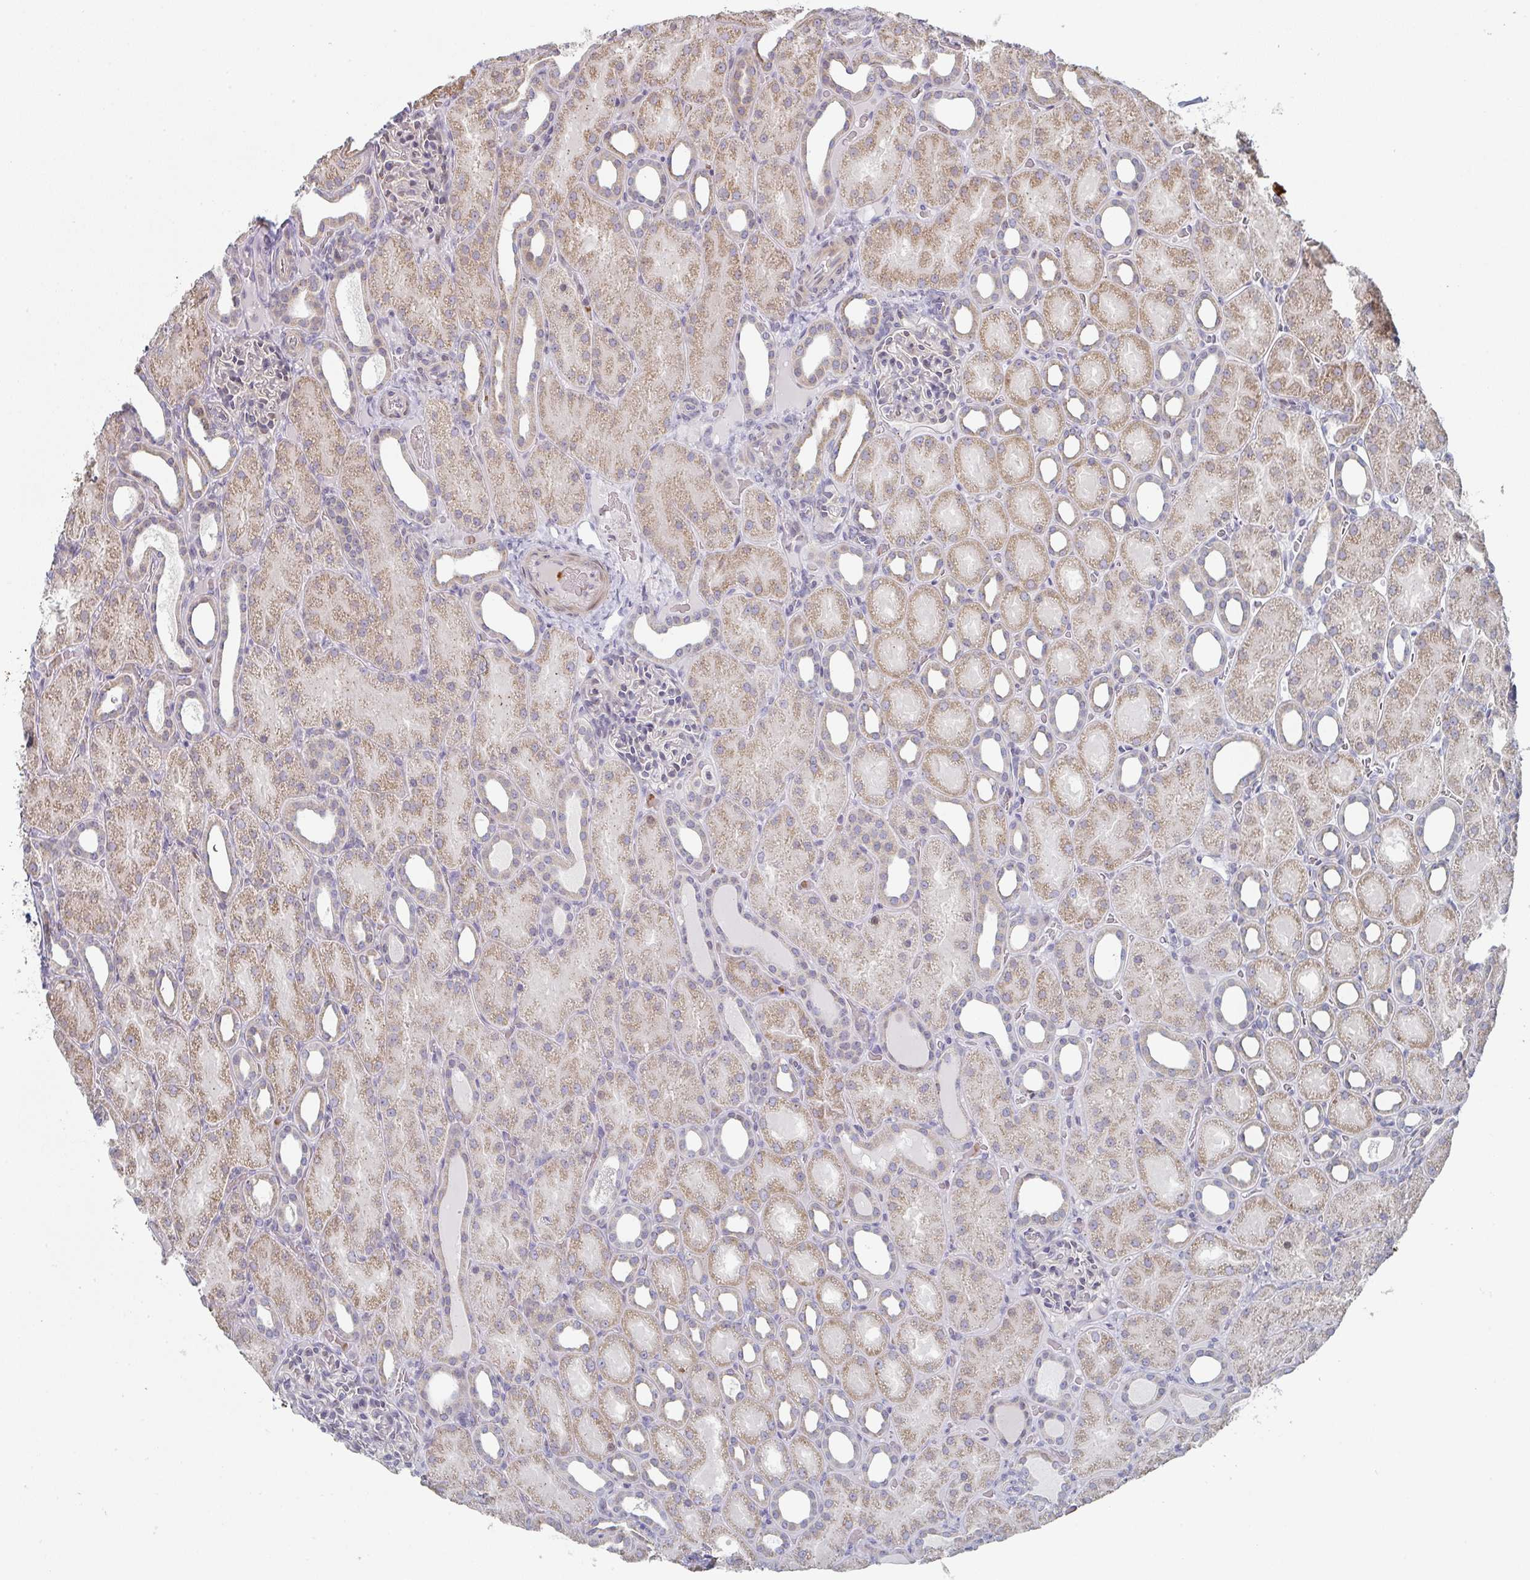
{"staining": {"intensity": "negative", "quantity": "none", "location": "none"}, "tissue": "kidney", "cell_type": "Cells in glomeruli", "image_type": "normal", "snomed": [{"axis": "morphology", "description": "Normal tissue, NOS"}, {"axis": "topography", "description": "Kidney"}], "caption": "Immunohistochemistry of unremarkable kidney displays no staining in cells in glomeruli.", "gene": "ZNF526", "patient": {"sex": "male", "age": 2}}